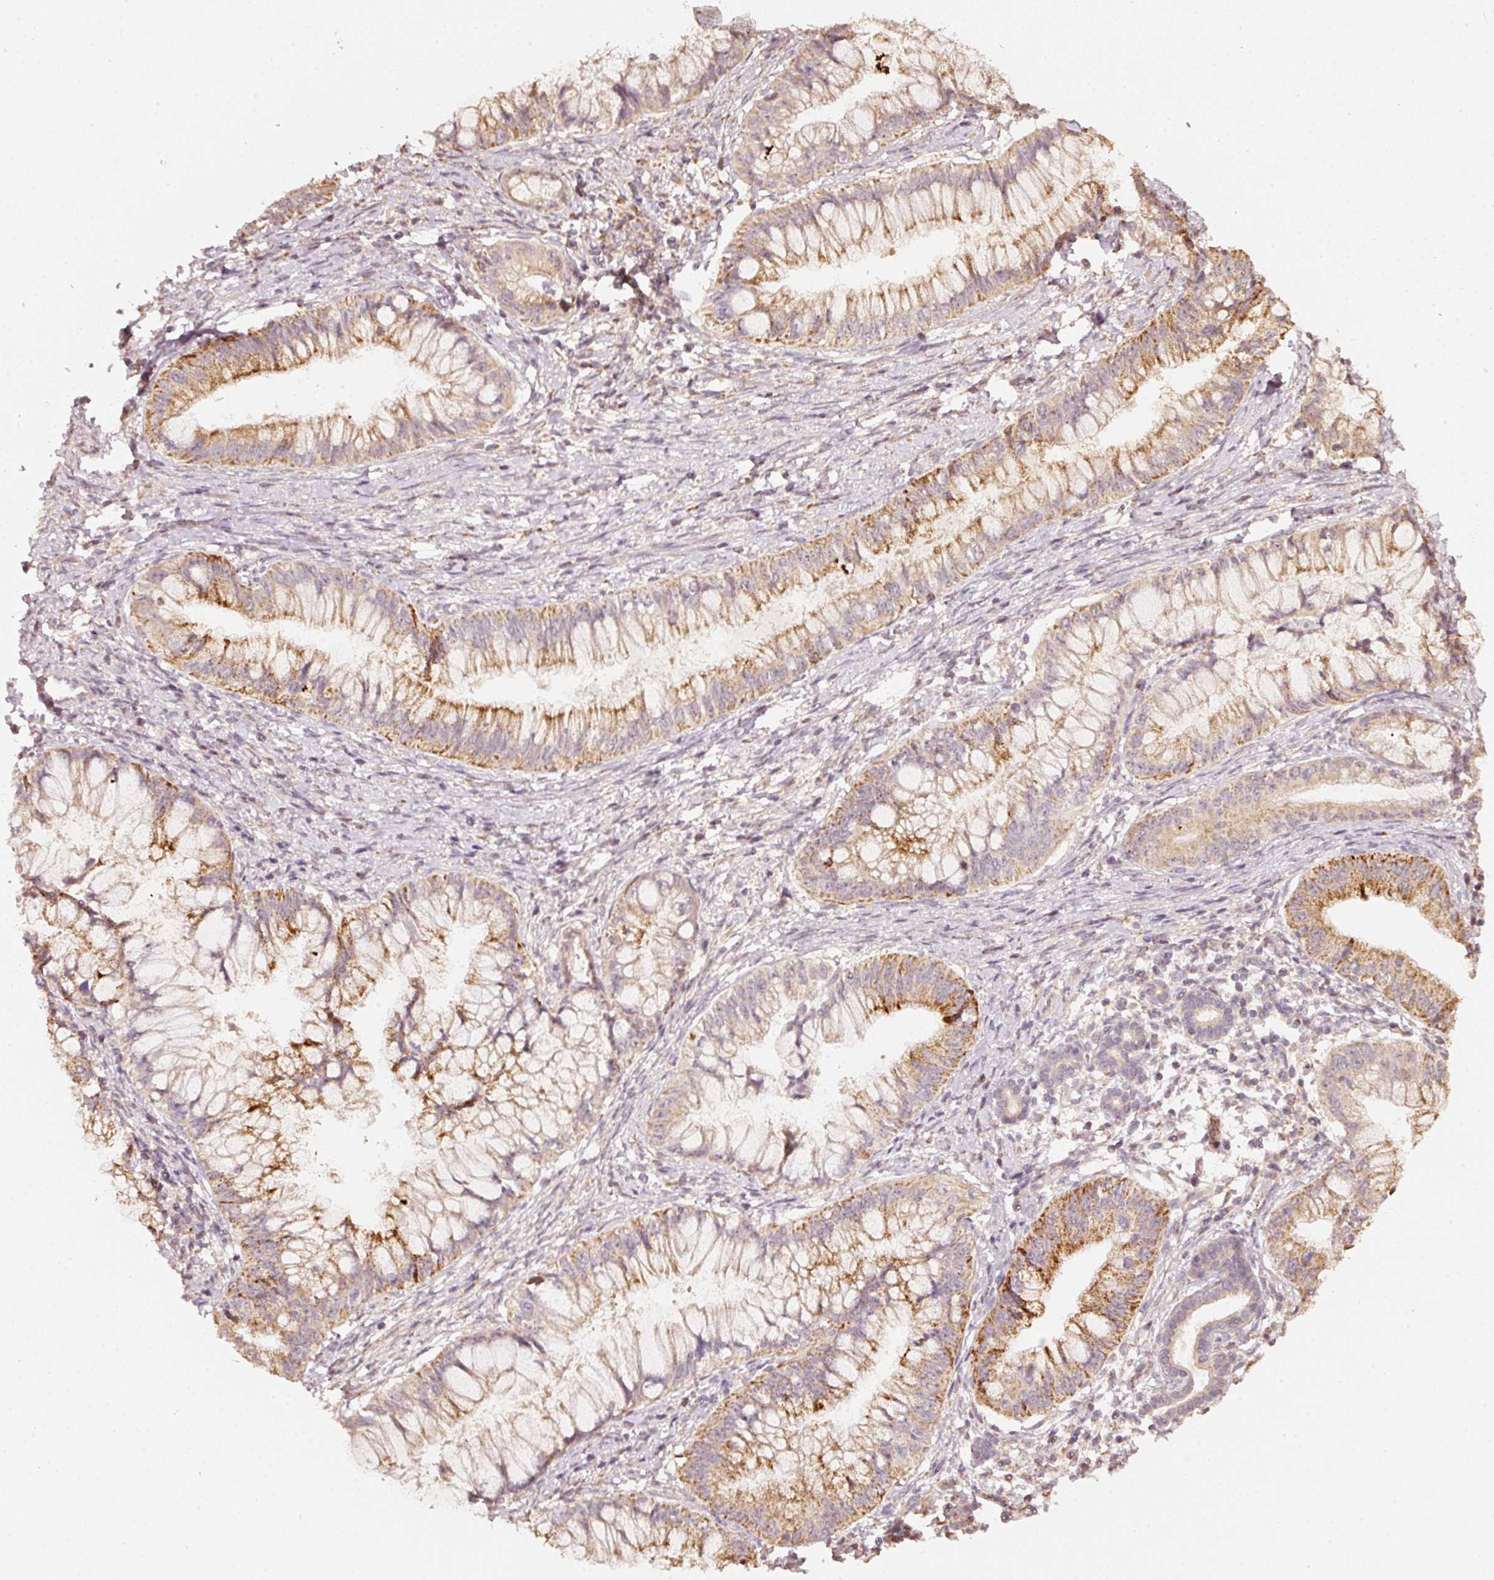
{"staining": {"intensity": "moderate", "quantity": "<25%", "location": "cytoplasmic/membranous"}, "tissue": "pancreatic cancer", "cell_type": "Tumor cells", "image_type": "cancer", "snomed": [{"axis": "morphology", "description": "Adenocarcinoma, NOS"}, {"axis": "topography", "description": "Pancreas"}], "caption": "Adenocarcinoma (pancreatic) stained for a protein (brown) shows moderate cytoplasmic/membranous positive expression in about <25% of tumor cells.", "gene": "RAB35", "patient": {"sex": "male", "age": 48}}